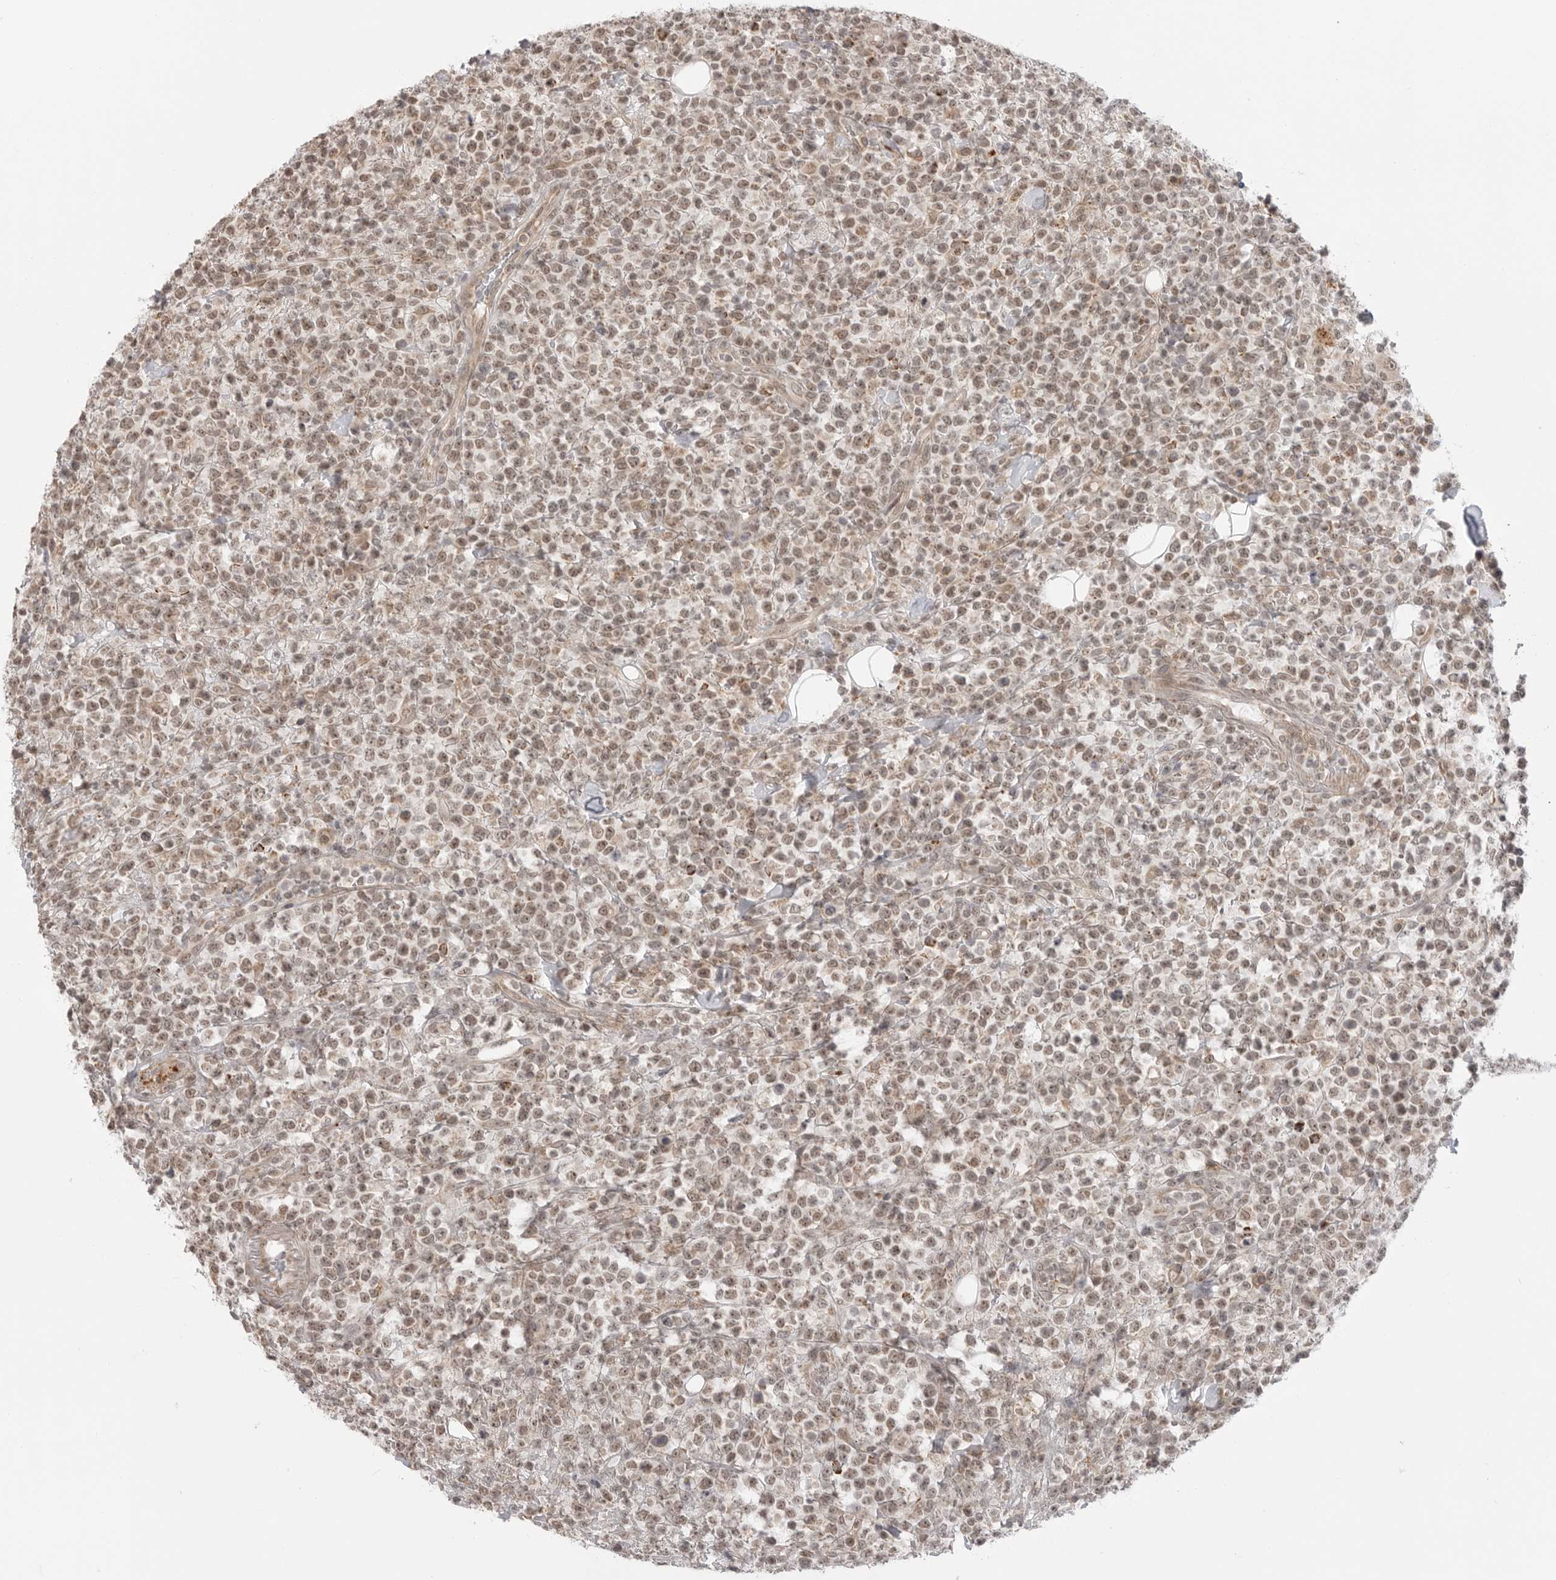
{"staining": {"intensity": "weak", "quantity": ">75%", "location": "nuclear"}, "tissue": "lymphoma", "cell_type": "Tumor cells", "image_type": "cancer", "snomed": [{"axis": "morphology", "description": "Malignant lymphoma, non-Hodgkin's type, High grade"}, {"axis": "topography", "description": "Colon"}], "caption": "This micrograph demonstrates immunohistochemistry staining of malignant lymphoma, non-Hodgkin's type (high-grade), with low weak nuclear expression in approximately >75% of tumor cells.", "gene": "KALRN", "patient": {"sex": "female", "age": 53}}